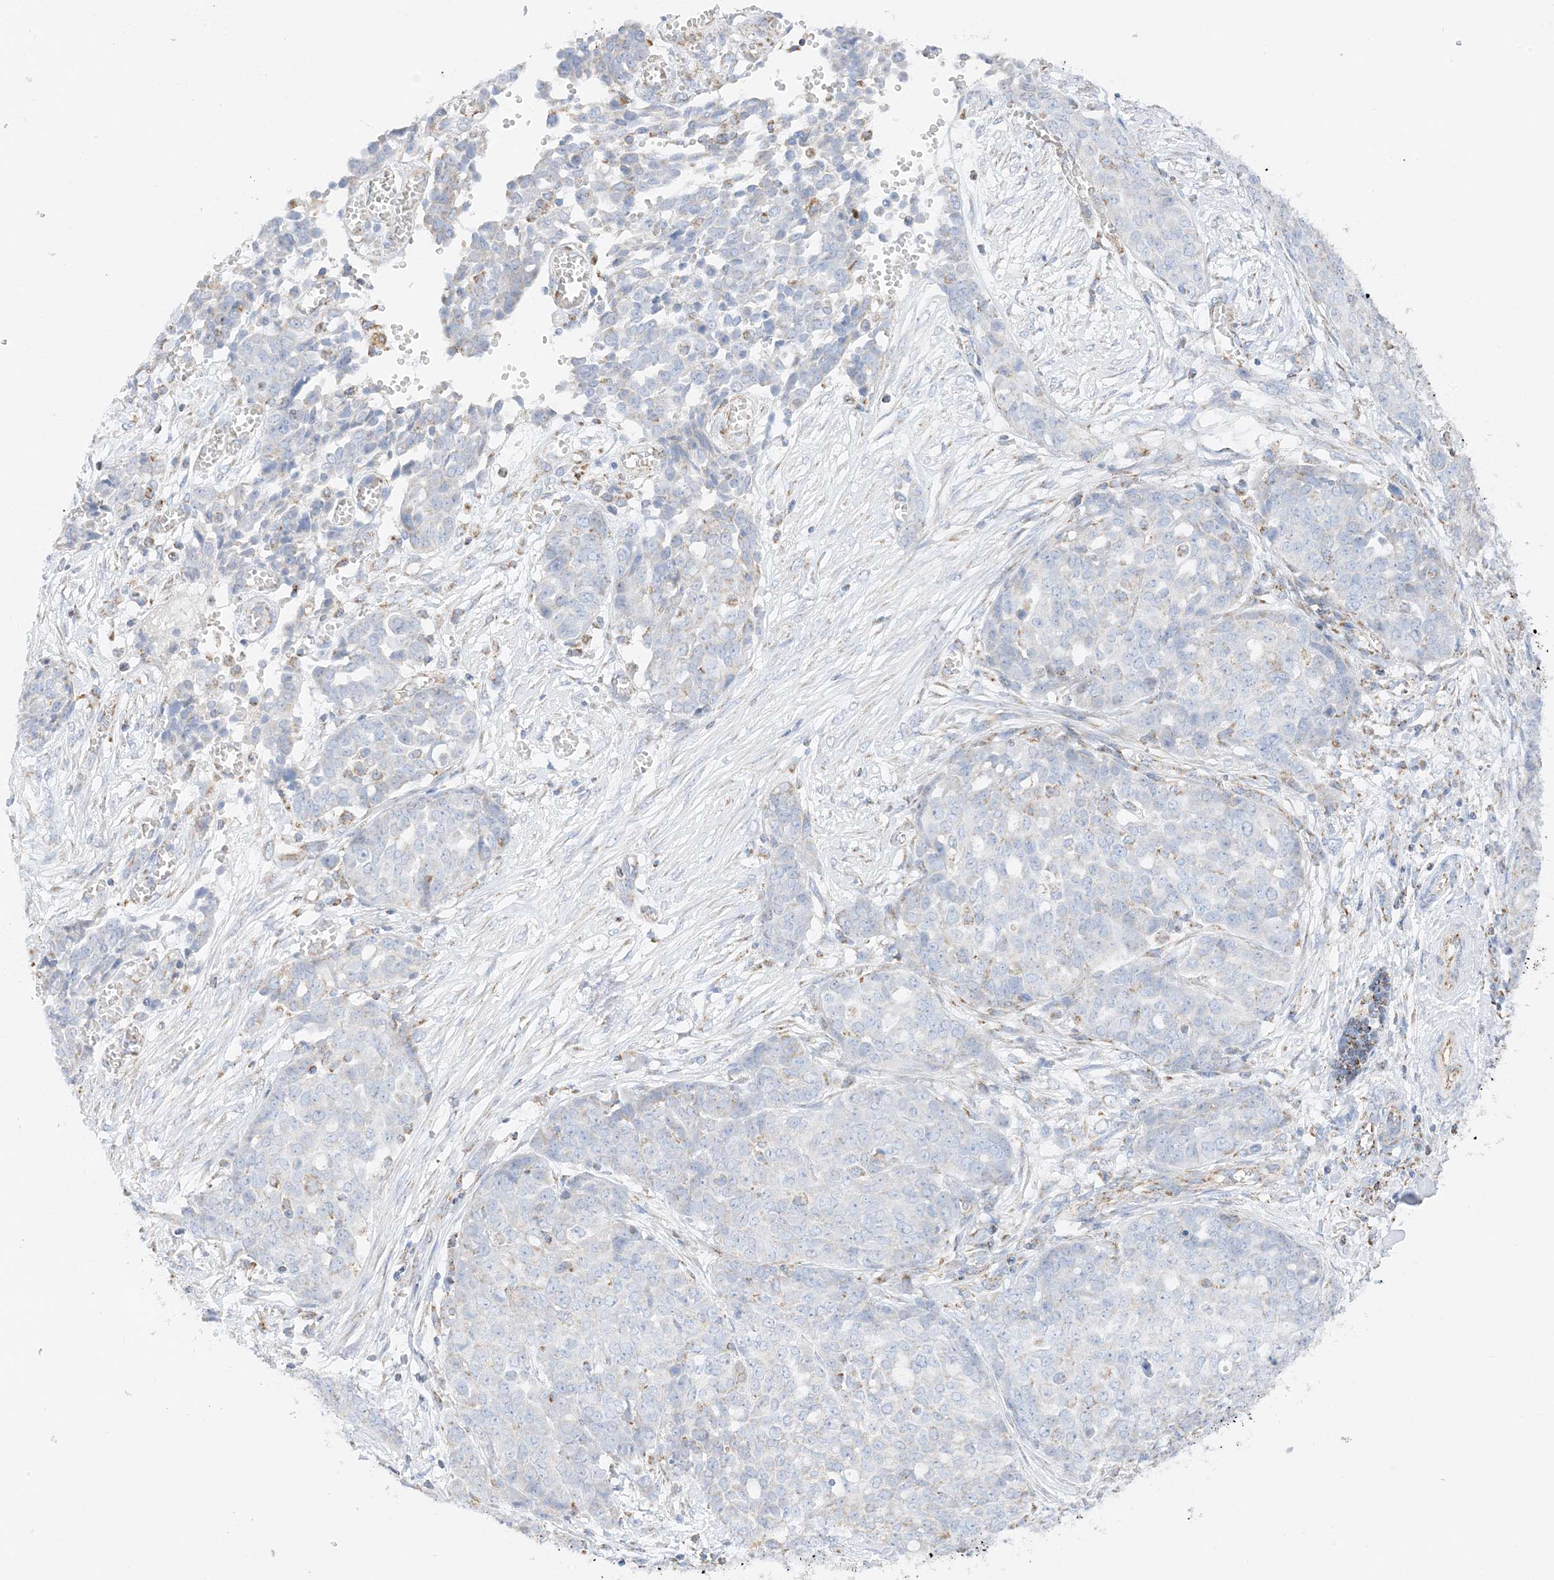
{"staining": {"intensity": "negative", "quantity": "none", "location": "none"}, "tissue": "ovarian cancer", "cell_type": "Tumor cells", "image_type": "cancer", "snomed": [{"axis": "morphology", "description": "Cystadenocarcinoma, serous, NOS"}, {"axis": "topography", "description": "Soft tissue"}, {"axis": "topography", "description": "Ovary"}], "caption": "An IHC histopathology image of ovarian cancer (serous cystadenocarcinoma) is shown. There is no staining in tumor cells of ovarian cancer (serous cystadenocarcinoma).", "gene": "CAPN13", "patient": {"sex": "female", "age": 57}}